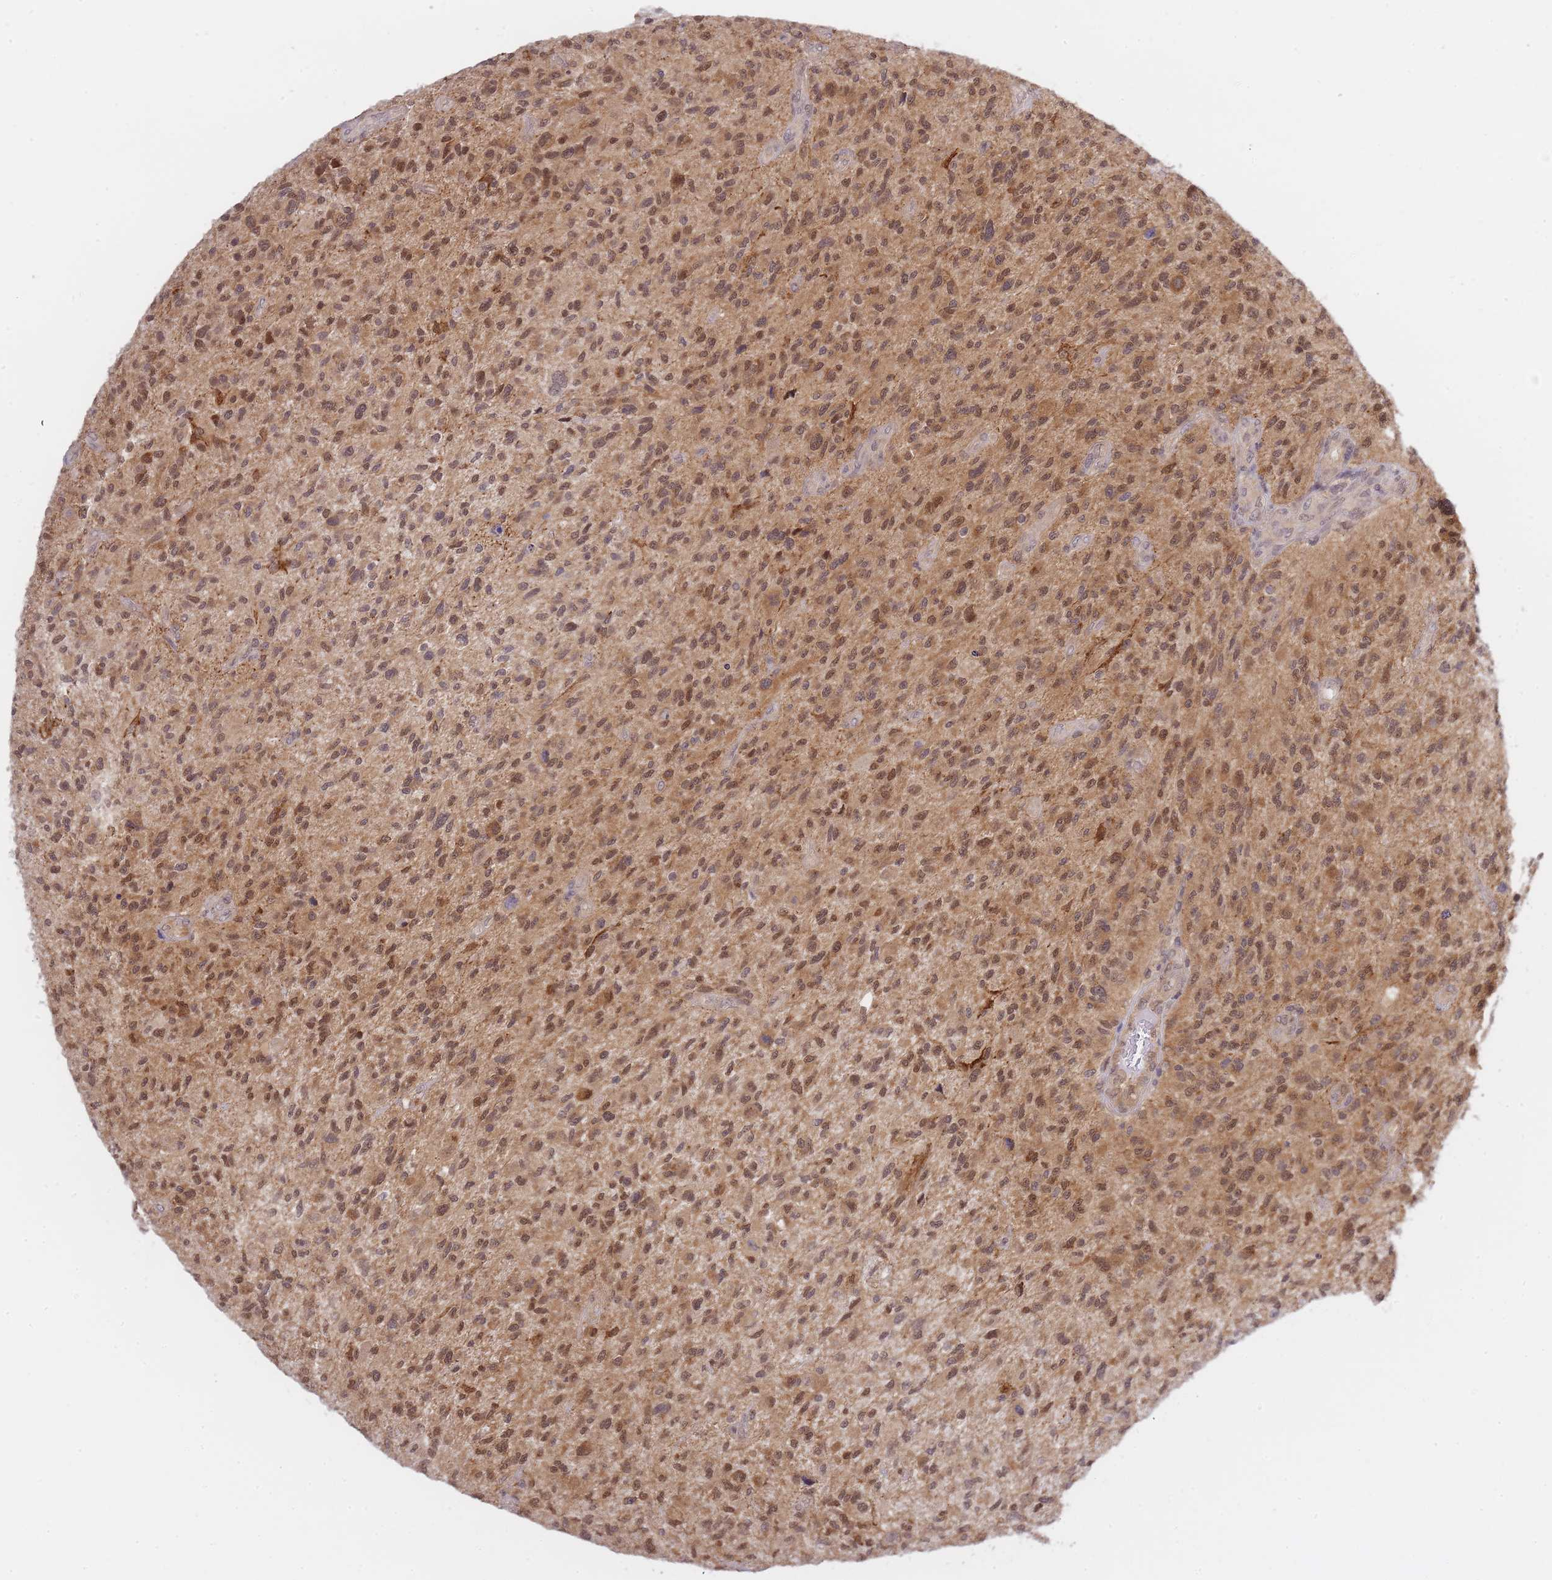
{"staining": {"intensity": "moderate", "quantity": ">75%", "location": "cytoplasmic/membranous,nuclear"}, "tissue": "glioma", "cell_type": "Tumor cells", "image_type": "cancer", "snomed": [{"axis": "morphology", "description": "Glioma, malignant, High grade"}, {"axis": "topography", "description": "Brain"}], "caption": "The image displays immunohistochemical staining of glioma. There is moderate cytoplasmic/membranous and nuclear expression is appreciated in approximately >75% of tumor cells.", "gene": "NSFL1C", "patient": {"sex": "male", "age": 47}}